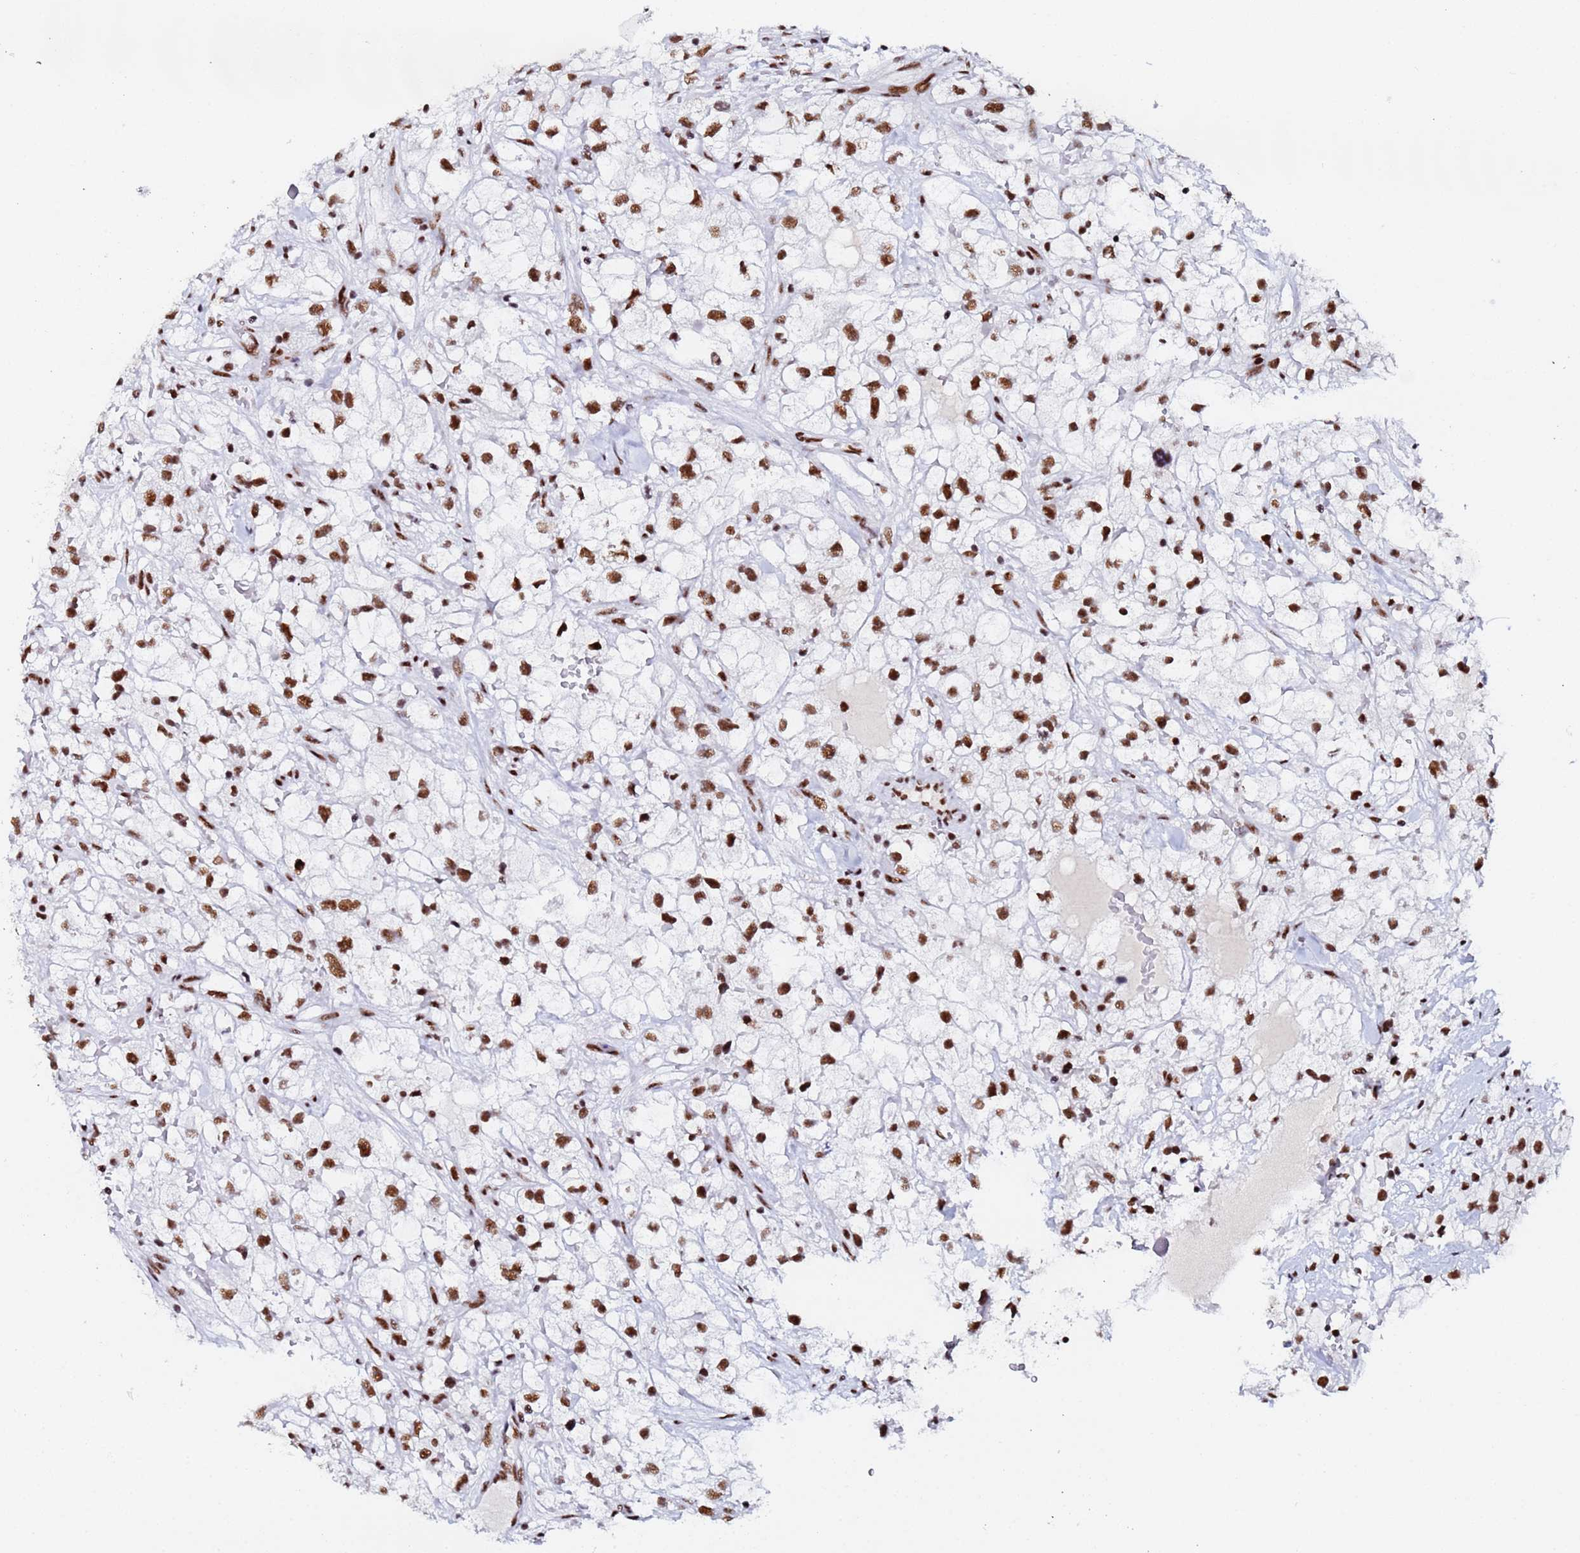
{"staining": {"intensity": "strong", "quantity": ">75%", "location": "nuclear"}, "tissue": "renal cancer", "cell_type": "Tumor cells", "image_type": "cancer", "snomed": [{"axis": "morphology", "description": "Adenocarcinoma, NOS"}, {"axis": "topography", "description": "Kidney"}], "caption": "An image of human renal cancer (adenocarcinoma) stained for a protein reveals strong nuclear brown staining in tumor cells. The staining is performed using DAB (3,3'-diaminobenzidine) brown chromogen to label protein expression. The nuclei are counter-stained blue using hematoxylin.", "gene": "SNRPA1", "patient": {"sex": "male", "age": 59}}